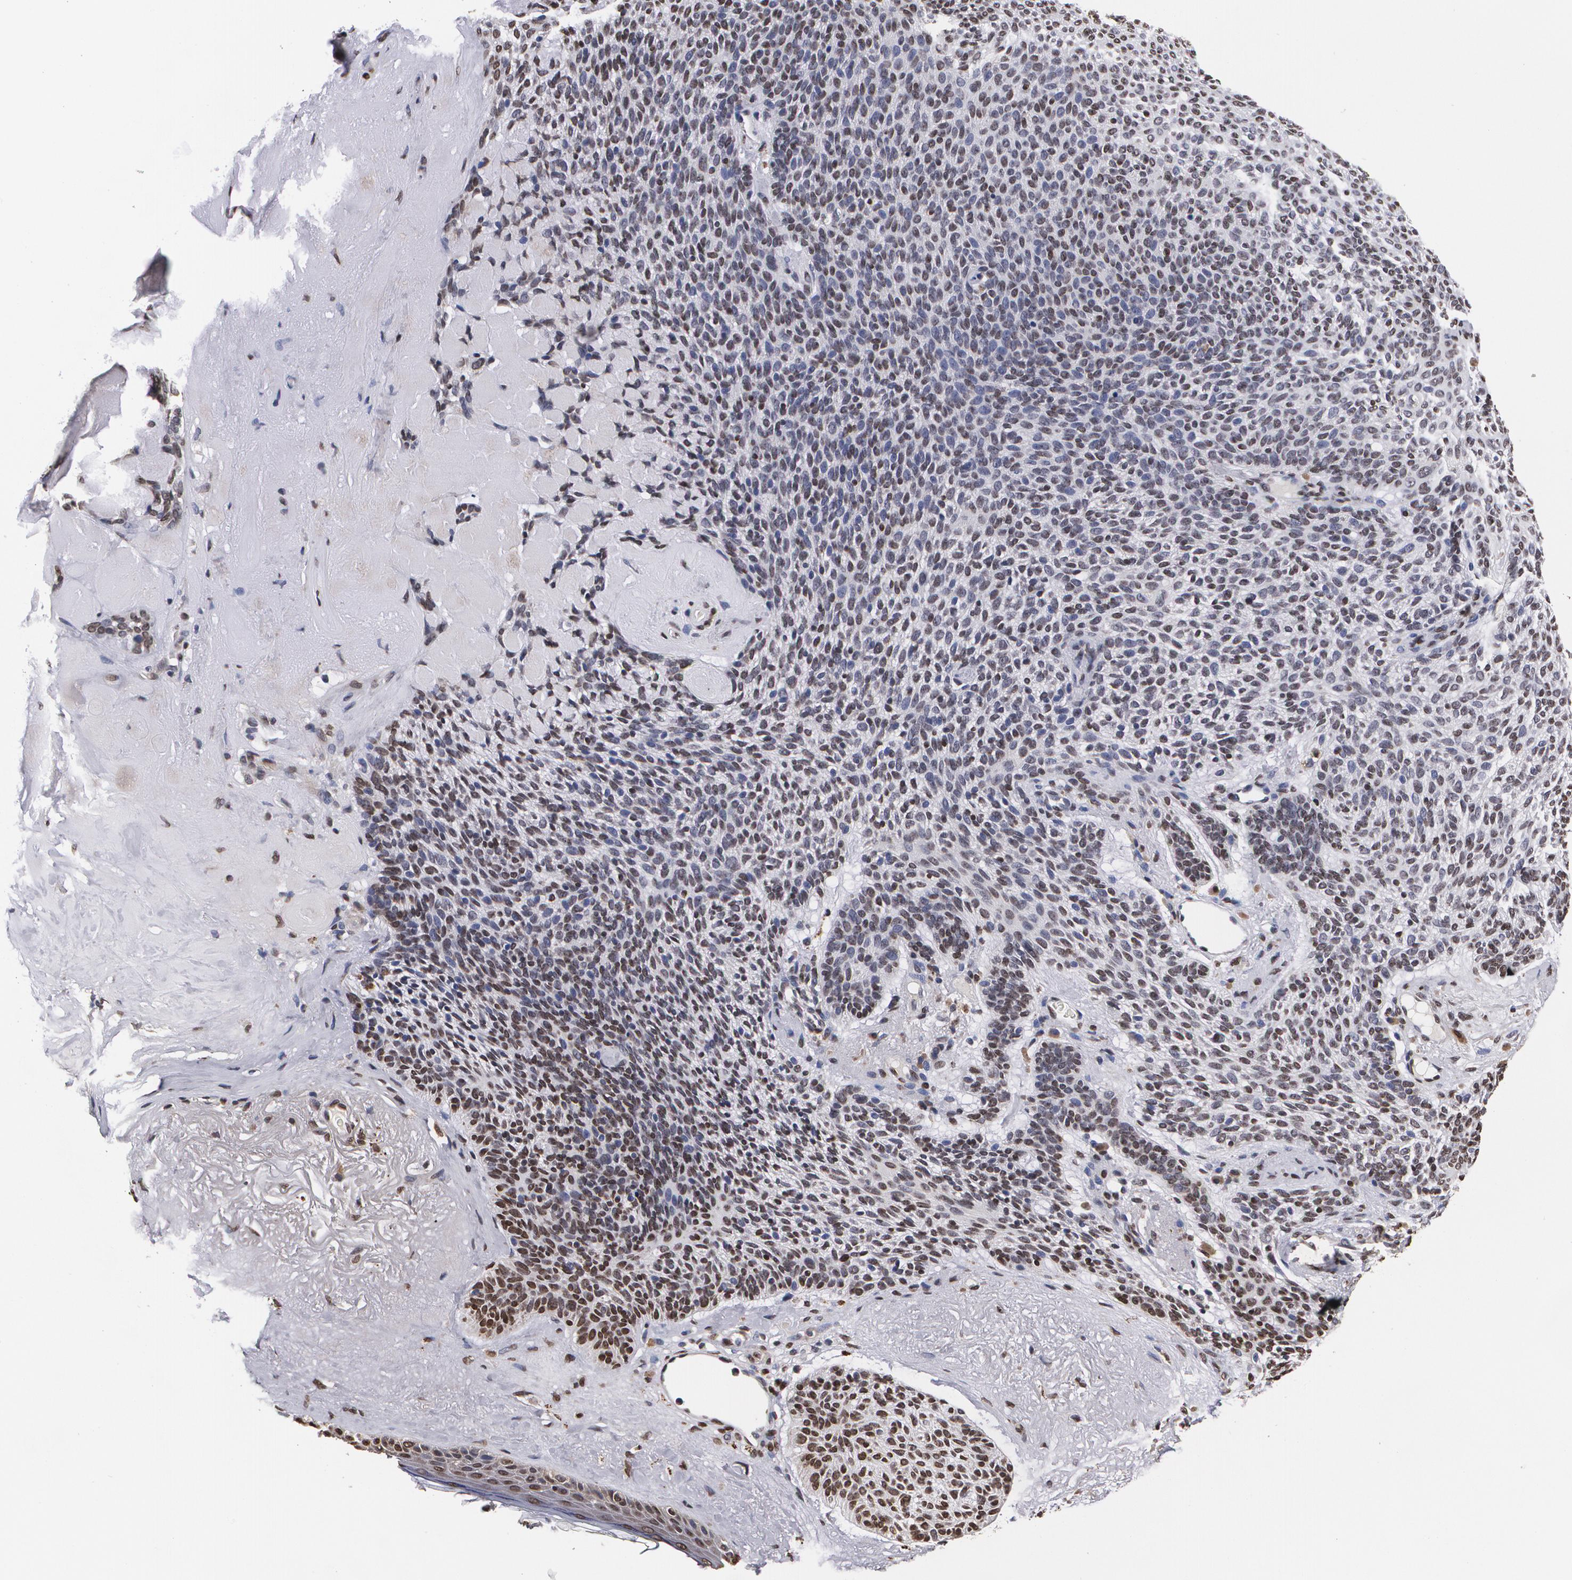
{"staining": {"intensity": "negative", "quantity": "none", "location": "none"}, "tissue": "skin cancer", "cell_type": "Tumor cells", "image_type": "cancer", "snomed": [{"axis": "morphology", "description": "Normal tissue, NOS"}, {"axis": "morphology", "description": "Basal cell carcinoma"}, {"axis": "topography", "description": "Skin"}], "caption": "Human basal cell carcinoma (skin) stained for a protein using immunohistochemistry (IHC) exhibits no staining in tumor cells.", "gene": "MVP", "patient": {"sex": "female", "age": 70}}